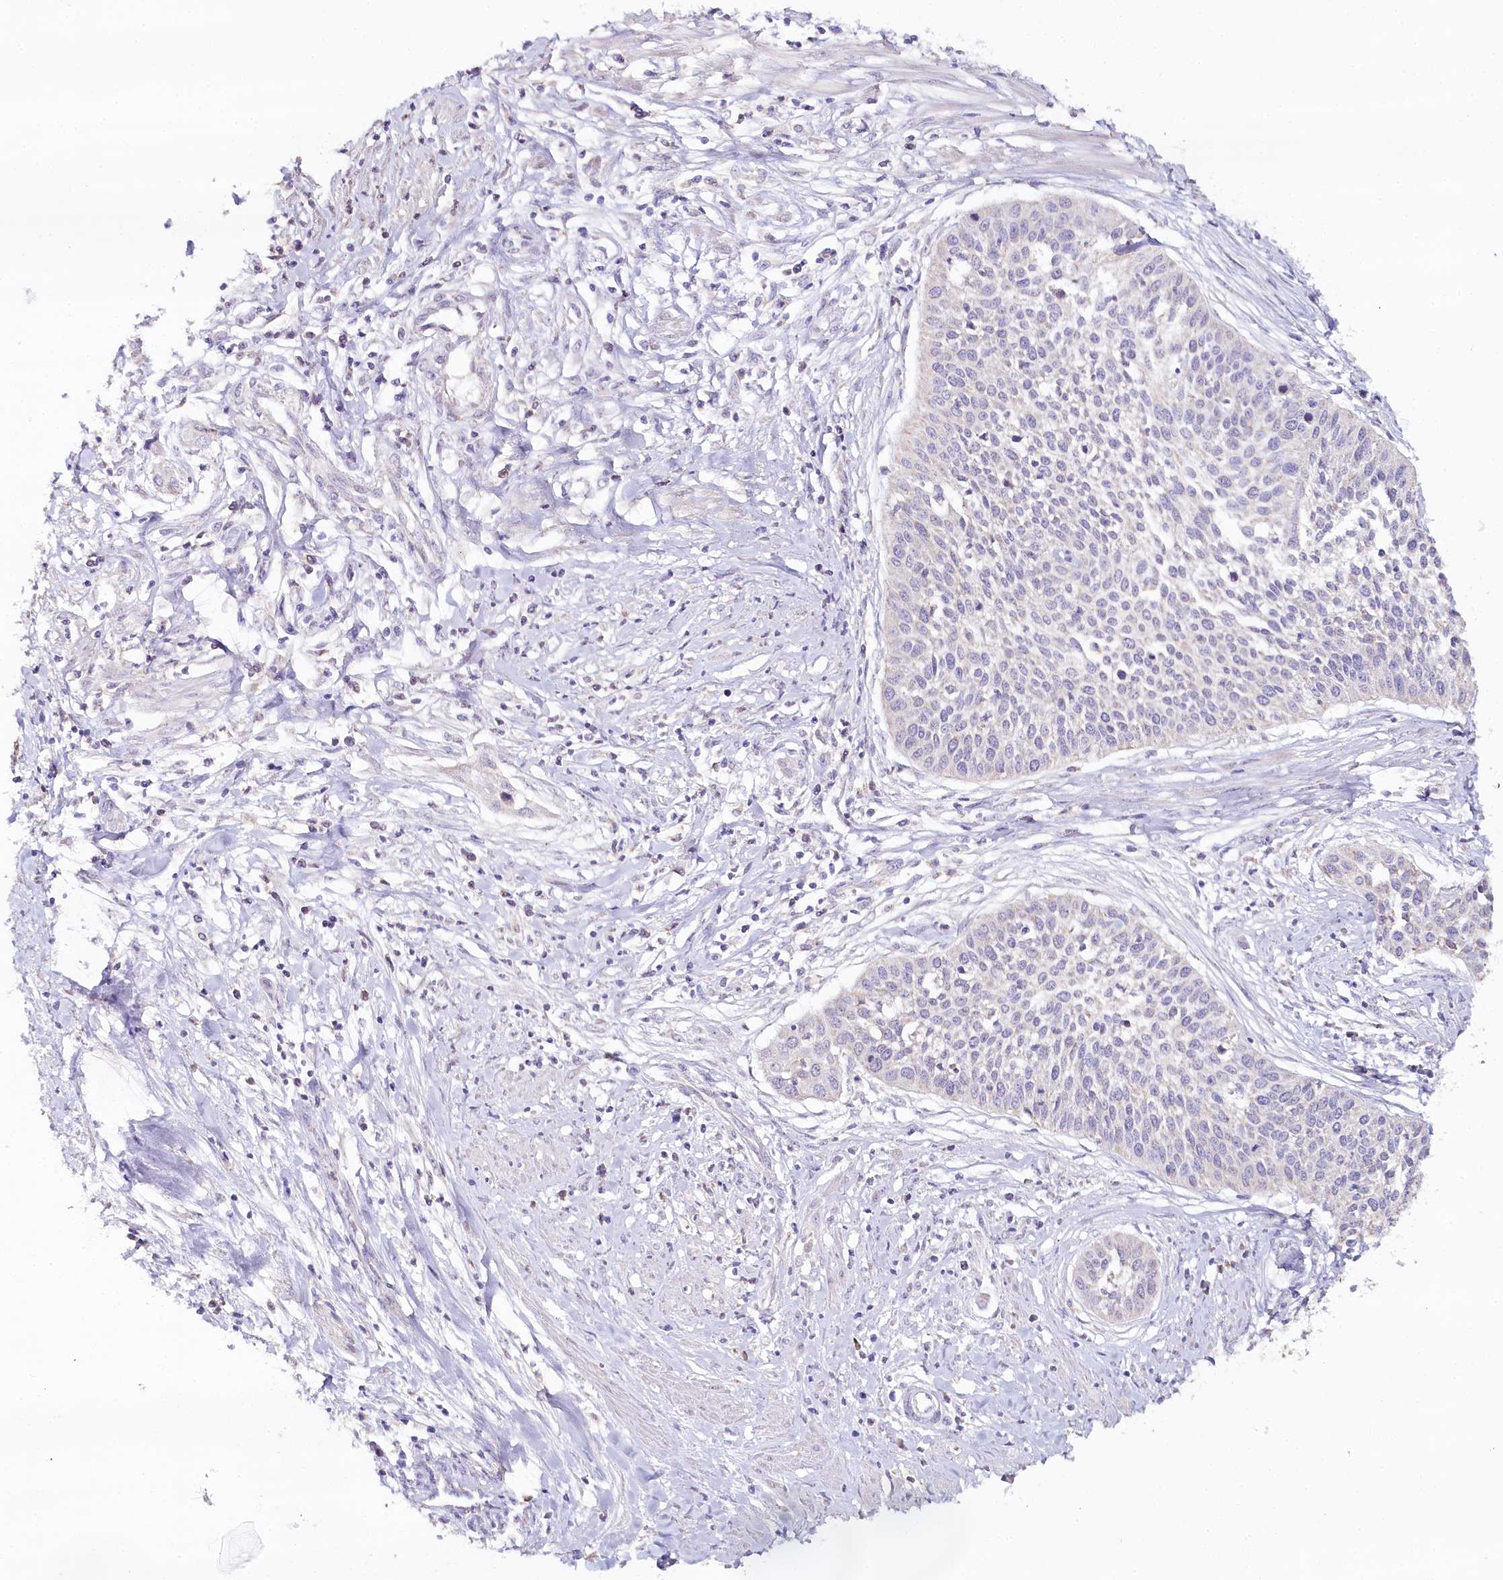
{"staining": {"intensity": "weak", "quantity": "<25%", "location": "cytoplasmic/membranous"}, "tissue": "cervical cancer", "cell_type": "Tumor cells", "image_type": "cancer", "snomed": [{"axis": "morphology", "description": "Squamous cell carcinoma, NOS"}, {"axis": "topography", "description": "Cervix"}], "caption": "Immunohistochemistry (IHC) photomicrograph of cervical squamous cell carcinoma stained for a protein (brown), which reveals no staining in tumor cells.", "gene": "MMP25", "patient": {"sex": "female", "age": 34}}